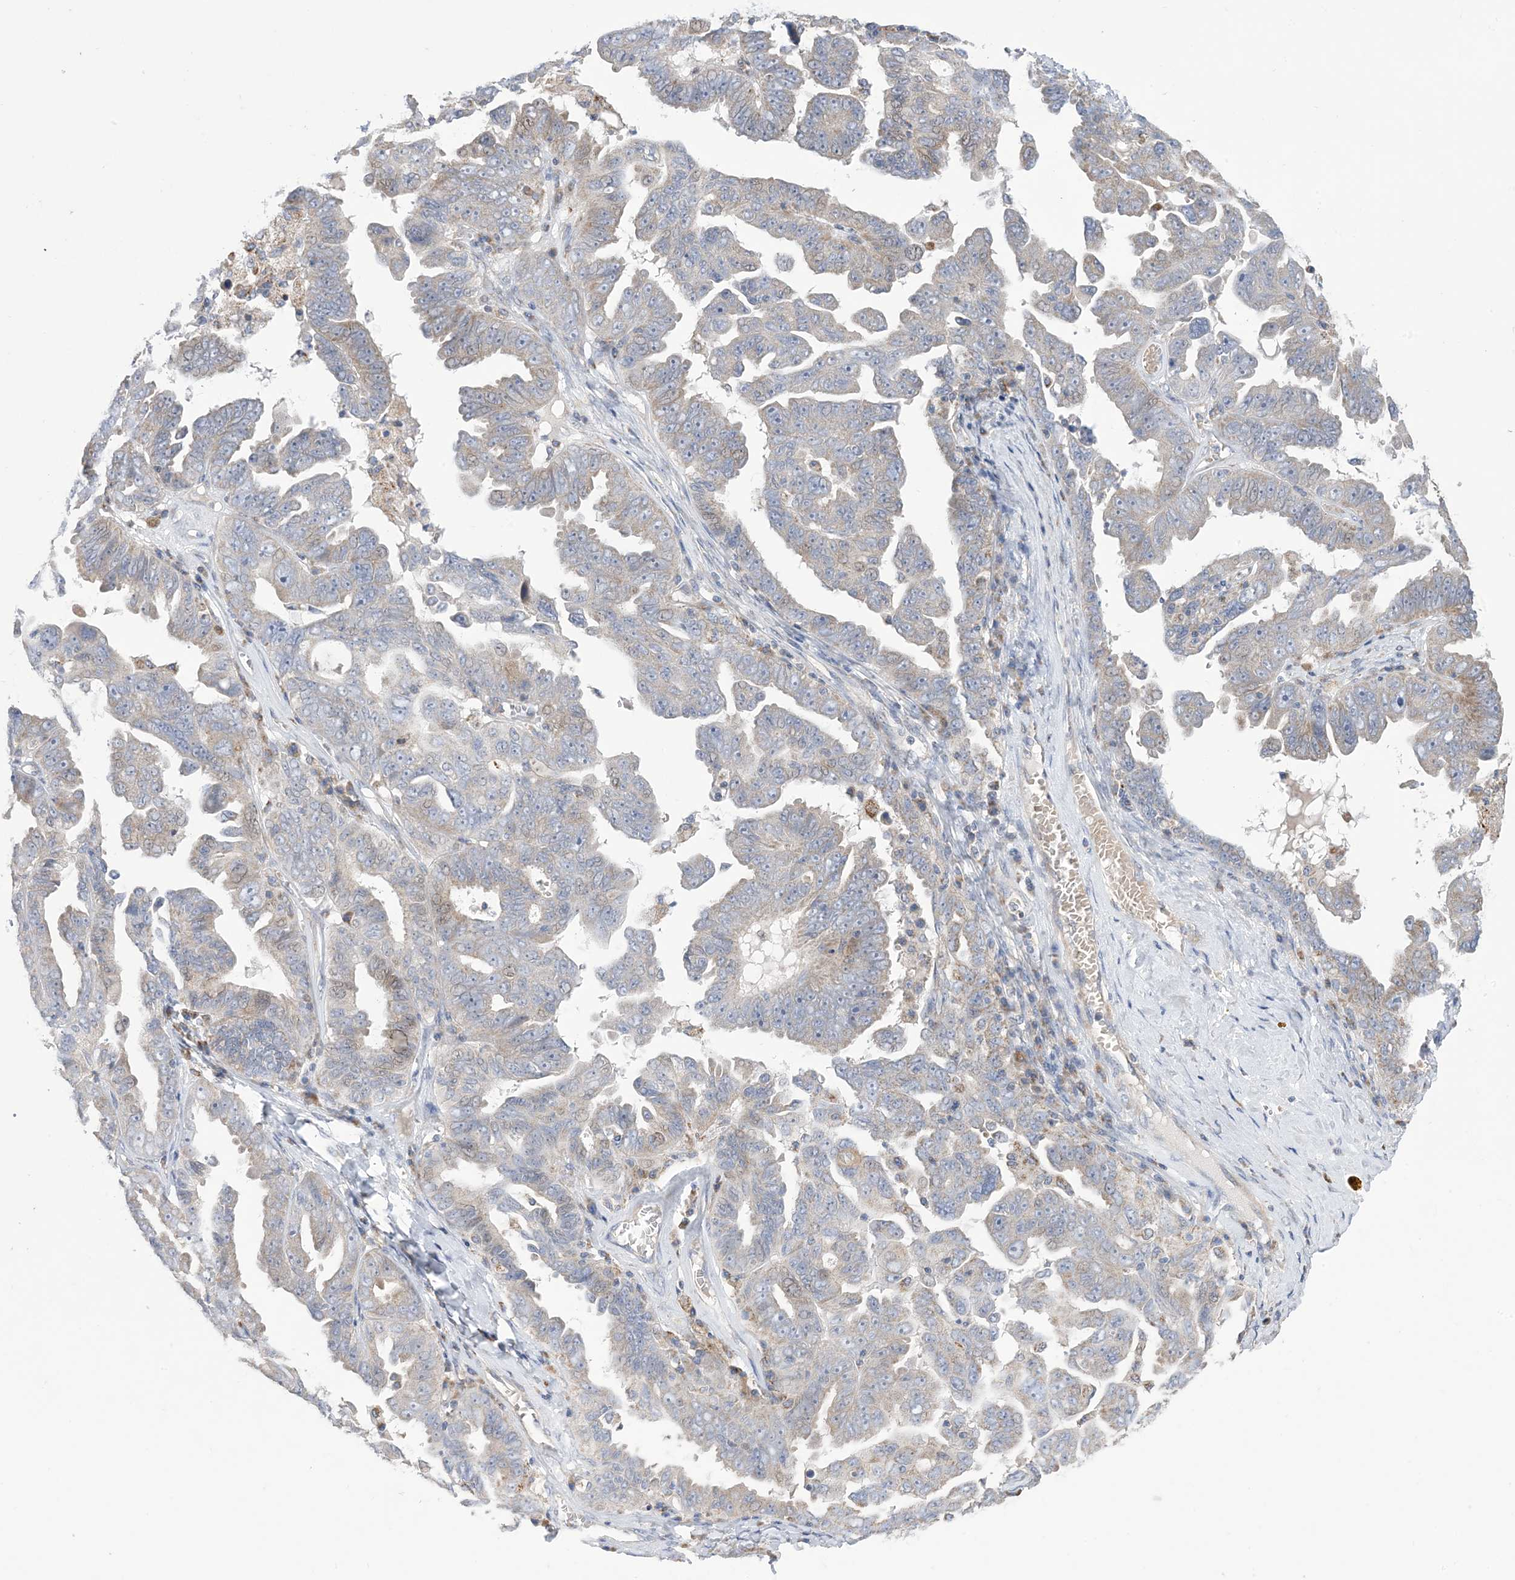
{"staining": {"intensity": "negative", "quantity": "none", "location": "none"}, "tissue": "ovarian cancer", "cell_type": "Tumor cells", "image_type": "cancer", "snomed": [{"axis": "morphology", "description": "Carcinoma, endometroid"}, {"axis": "topography", "description": "Ovary"}], "caption": "Immunohistochemistry (IHC) photomicrograph of neoplastic tissue: ovarian endometroid carcinoma stained with DAB shows no significant protein positivity in tumor cells.", "gene": "CLEC16A", "patient": {"sex": "female", "age": 62}}